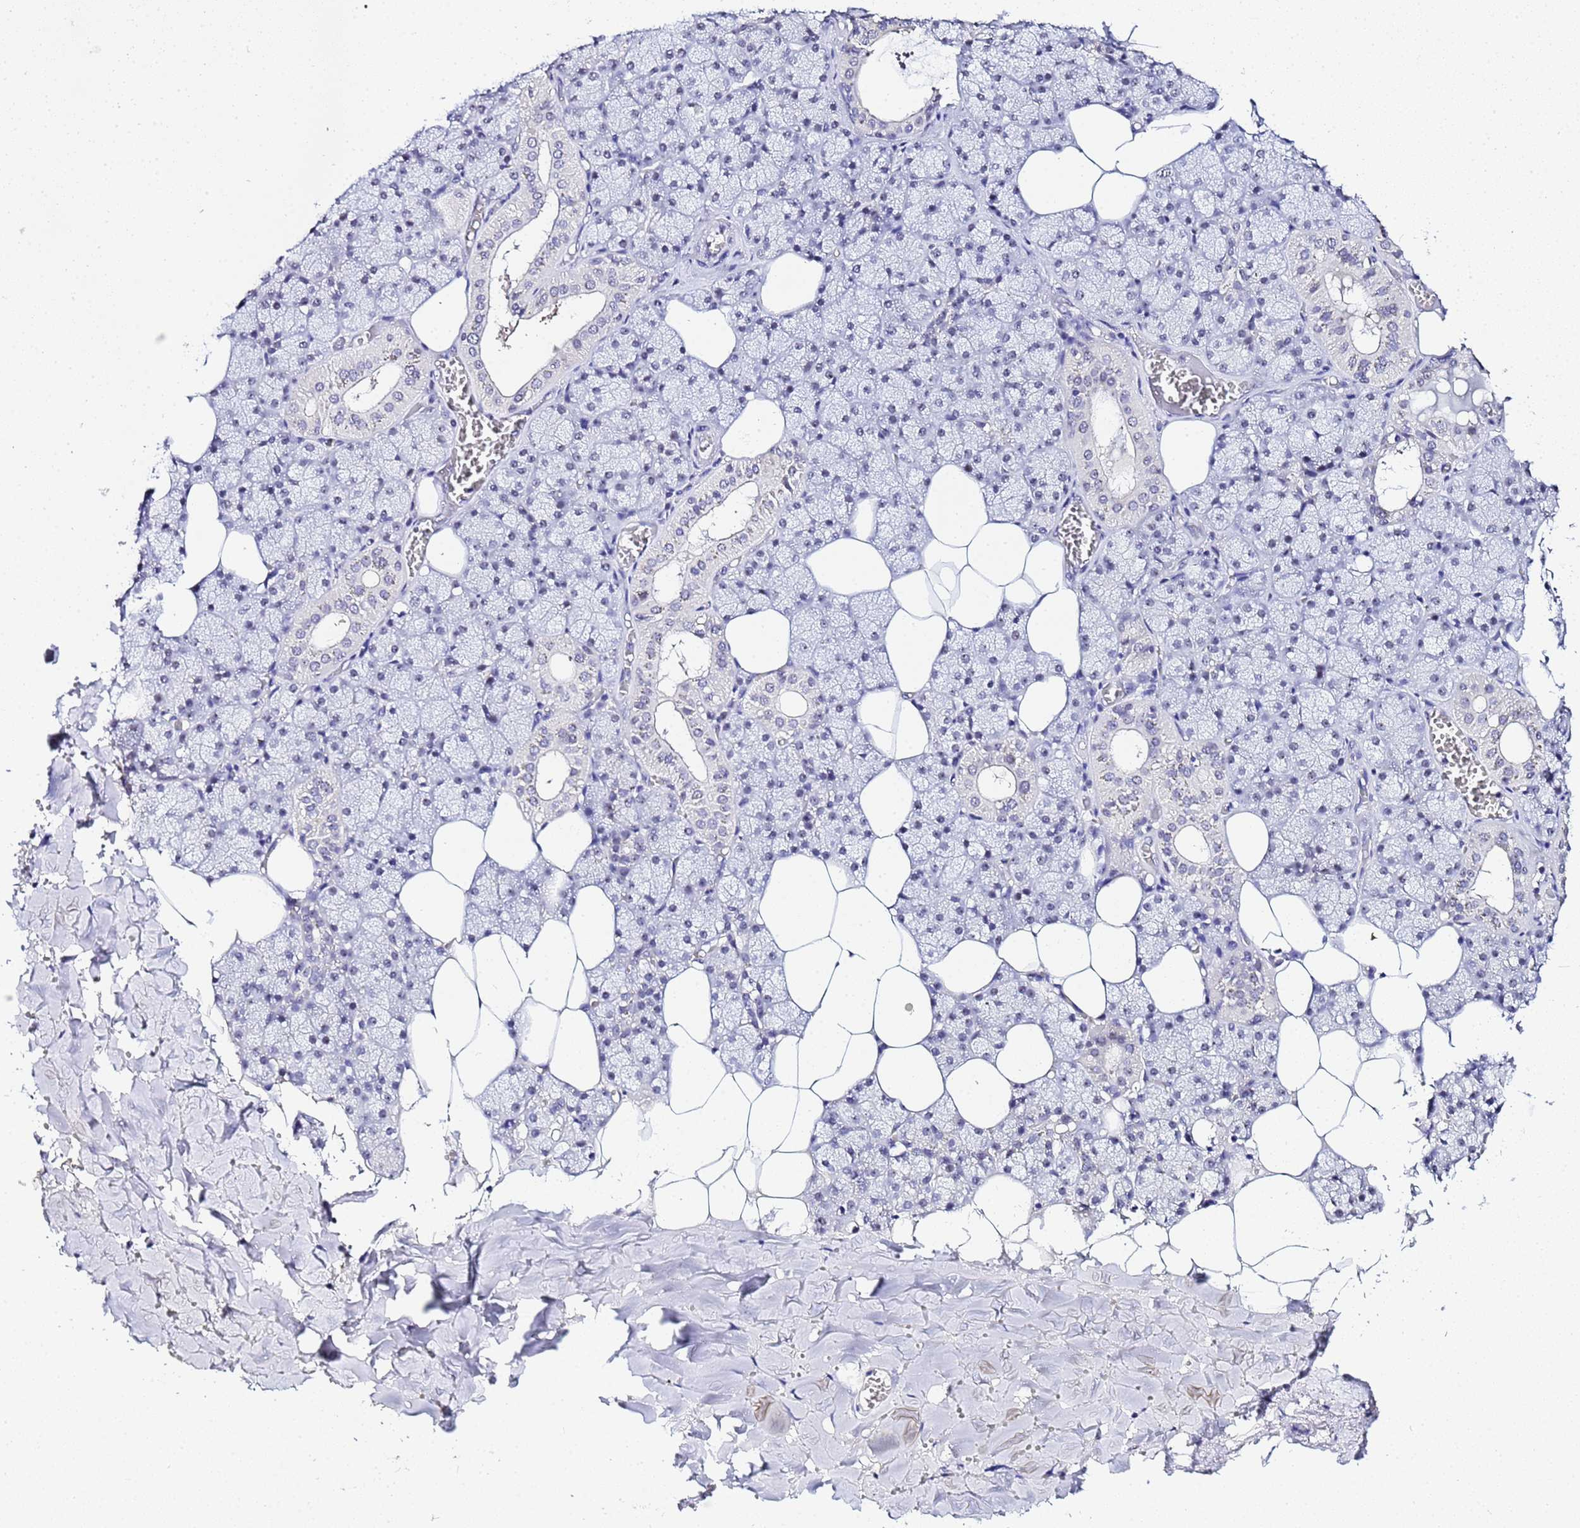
{"staining": {"intensity": "weak", "quantity": "<25%", "location": "cytoplasmic/membranous,nuclear"}, "tissue": "salivary gland", "cell_type": "Glandular cells", "image_type": "normal", "snomed": [{"axis": "morphology", "description": "Normal tissue, NOS"}, {"axis": "topography", "description": "Salivary gland"}], "caption": "The IHC histopathology image has no significant expression in glandular cells of salivary gland.", "gene": "ACTL6B", "patient": {"sex": "male", "age": 62}}